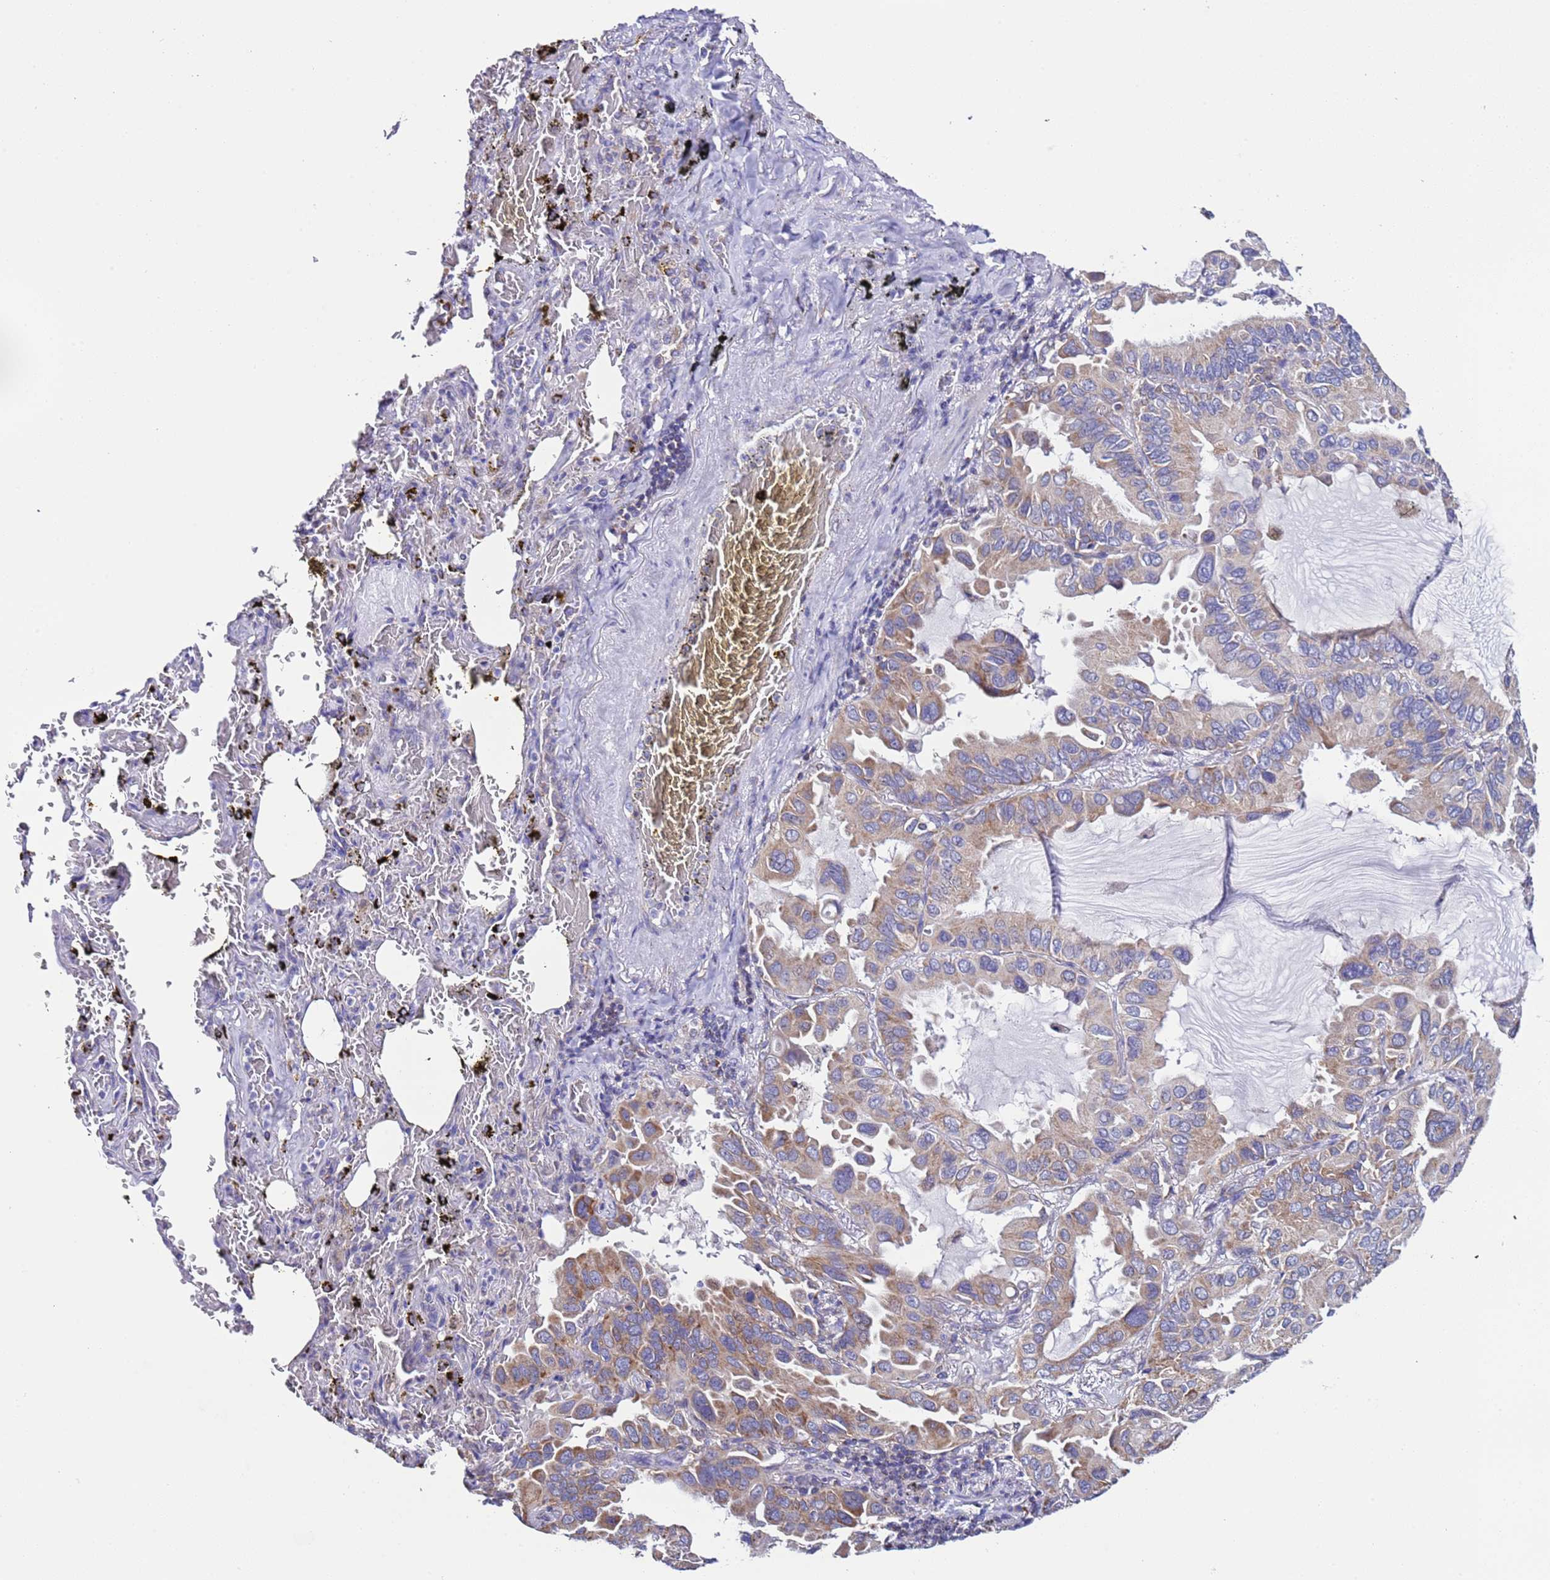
{"staining": {"intensity": "moderate", "quantity": "25%-75%", "location": "cytoplasmic/membranous"}, "tissue": "lung cancer", "cell_type": "Tumor cells", "image_type": "cancer", "snomed": [{"axis": "morphology", "description": "Adenocarcinoma, NOS"}, {"axis": "topography", "description": "Lung"}], "caption": "Protein staining by immunohistochemistry shows moderate cytoplasmic/membranous positivity in about 25%-75% of tumor cells in lung adenocarcinoma.", "gene": "AHI1", "patient": {"sex": "male", "age": 64}}